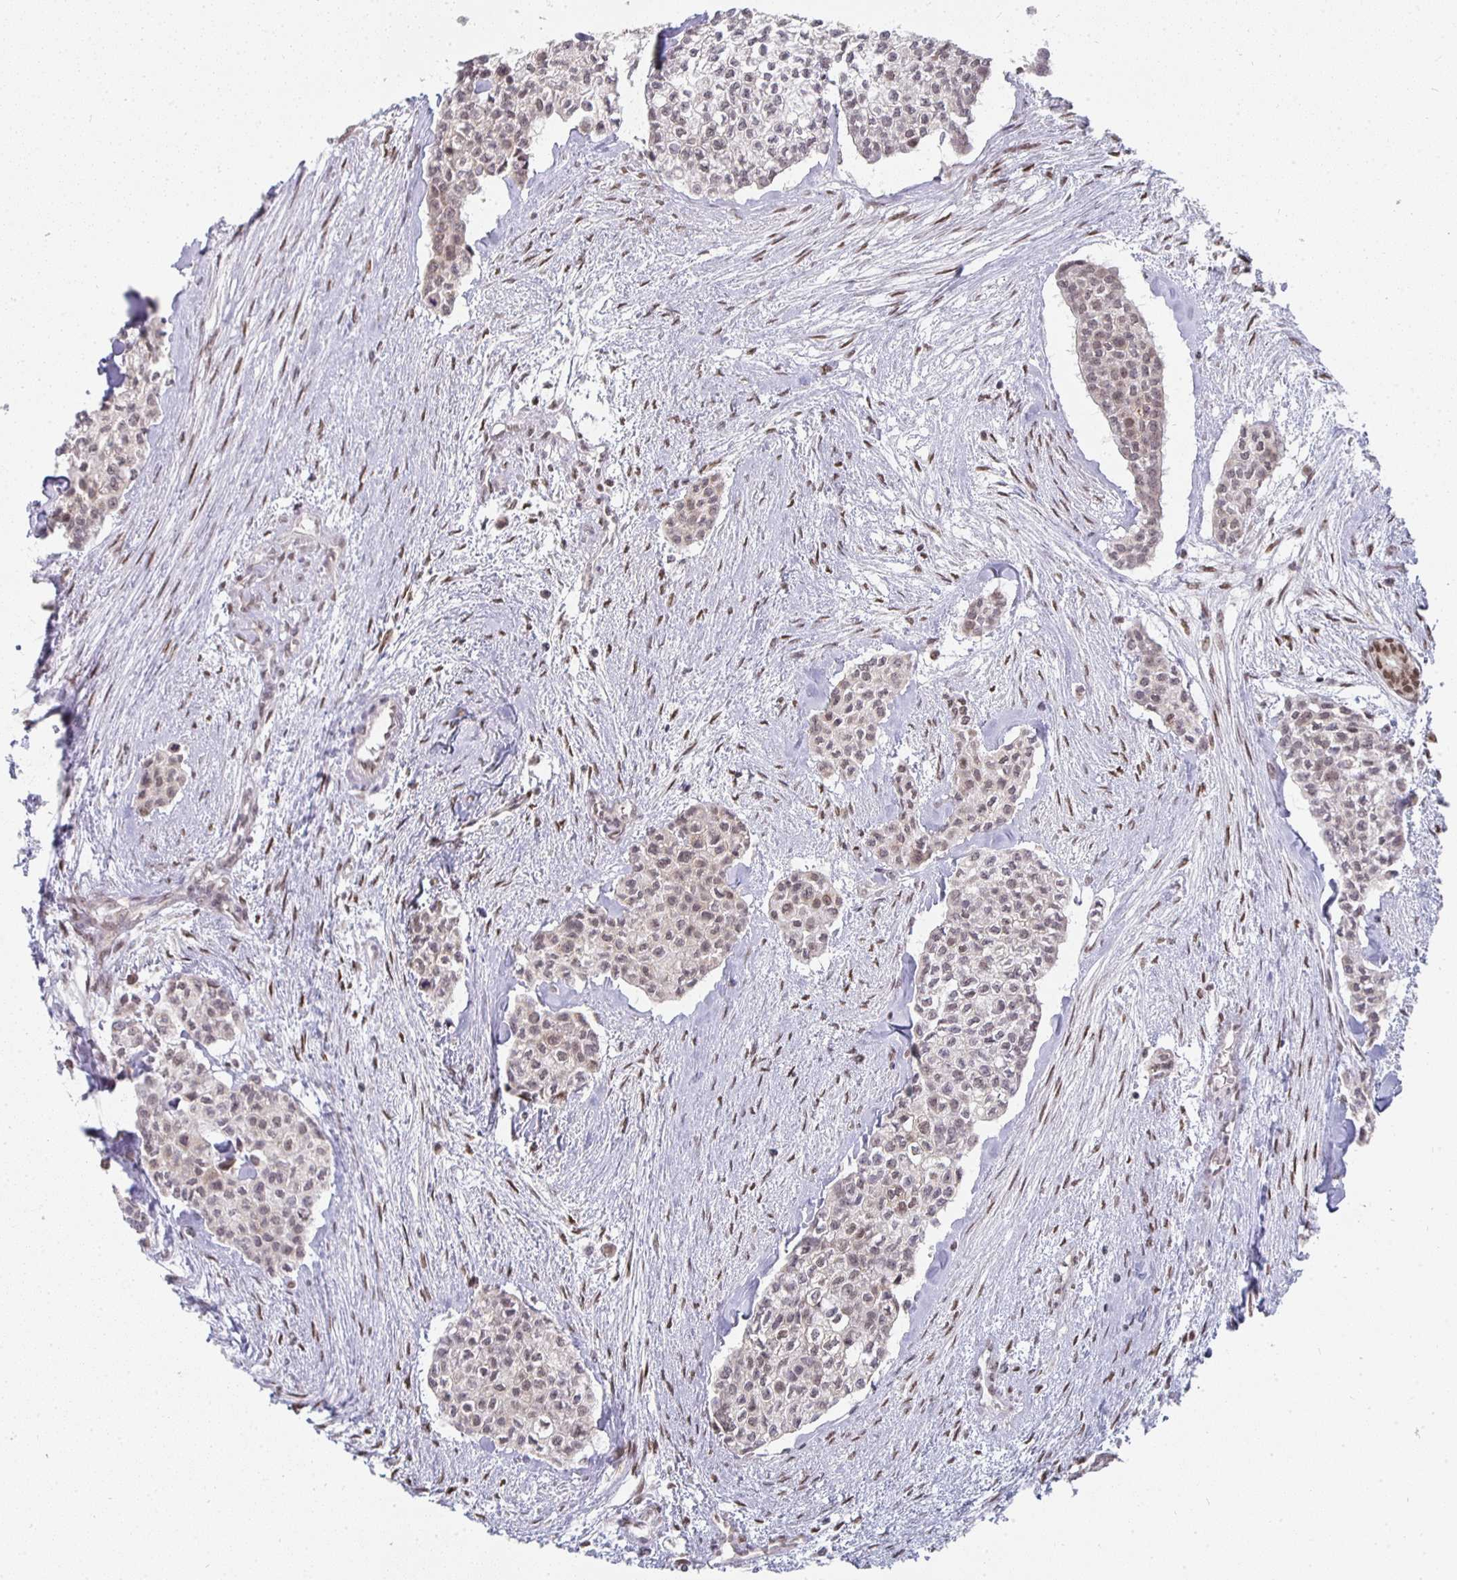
{"staining": {"intensity": "weak", "quantity": "25%-75%", "location": "nuclear"}, "tissue": "head and neck cancer", "cell_type": "Tumor cells", "image_type": "cancer", "snomed": [{"axis": "morphology", "description": "Adenocarcinoma, NOS"}, {"axis": "topography", "description": "Head-Neck"}], "caption": "Head and neck cancer (adenocarcinoma) stained for a protein (brown) reveals weak nuclear positive staining in about 25%-75% of tumor cells.", "gene": "SMARCA2", "patient": {"sex": "male", "age": 81}}